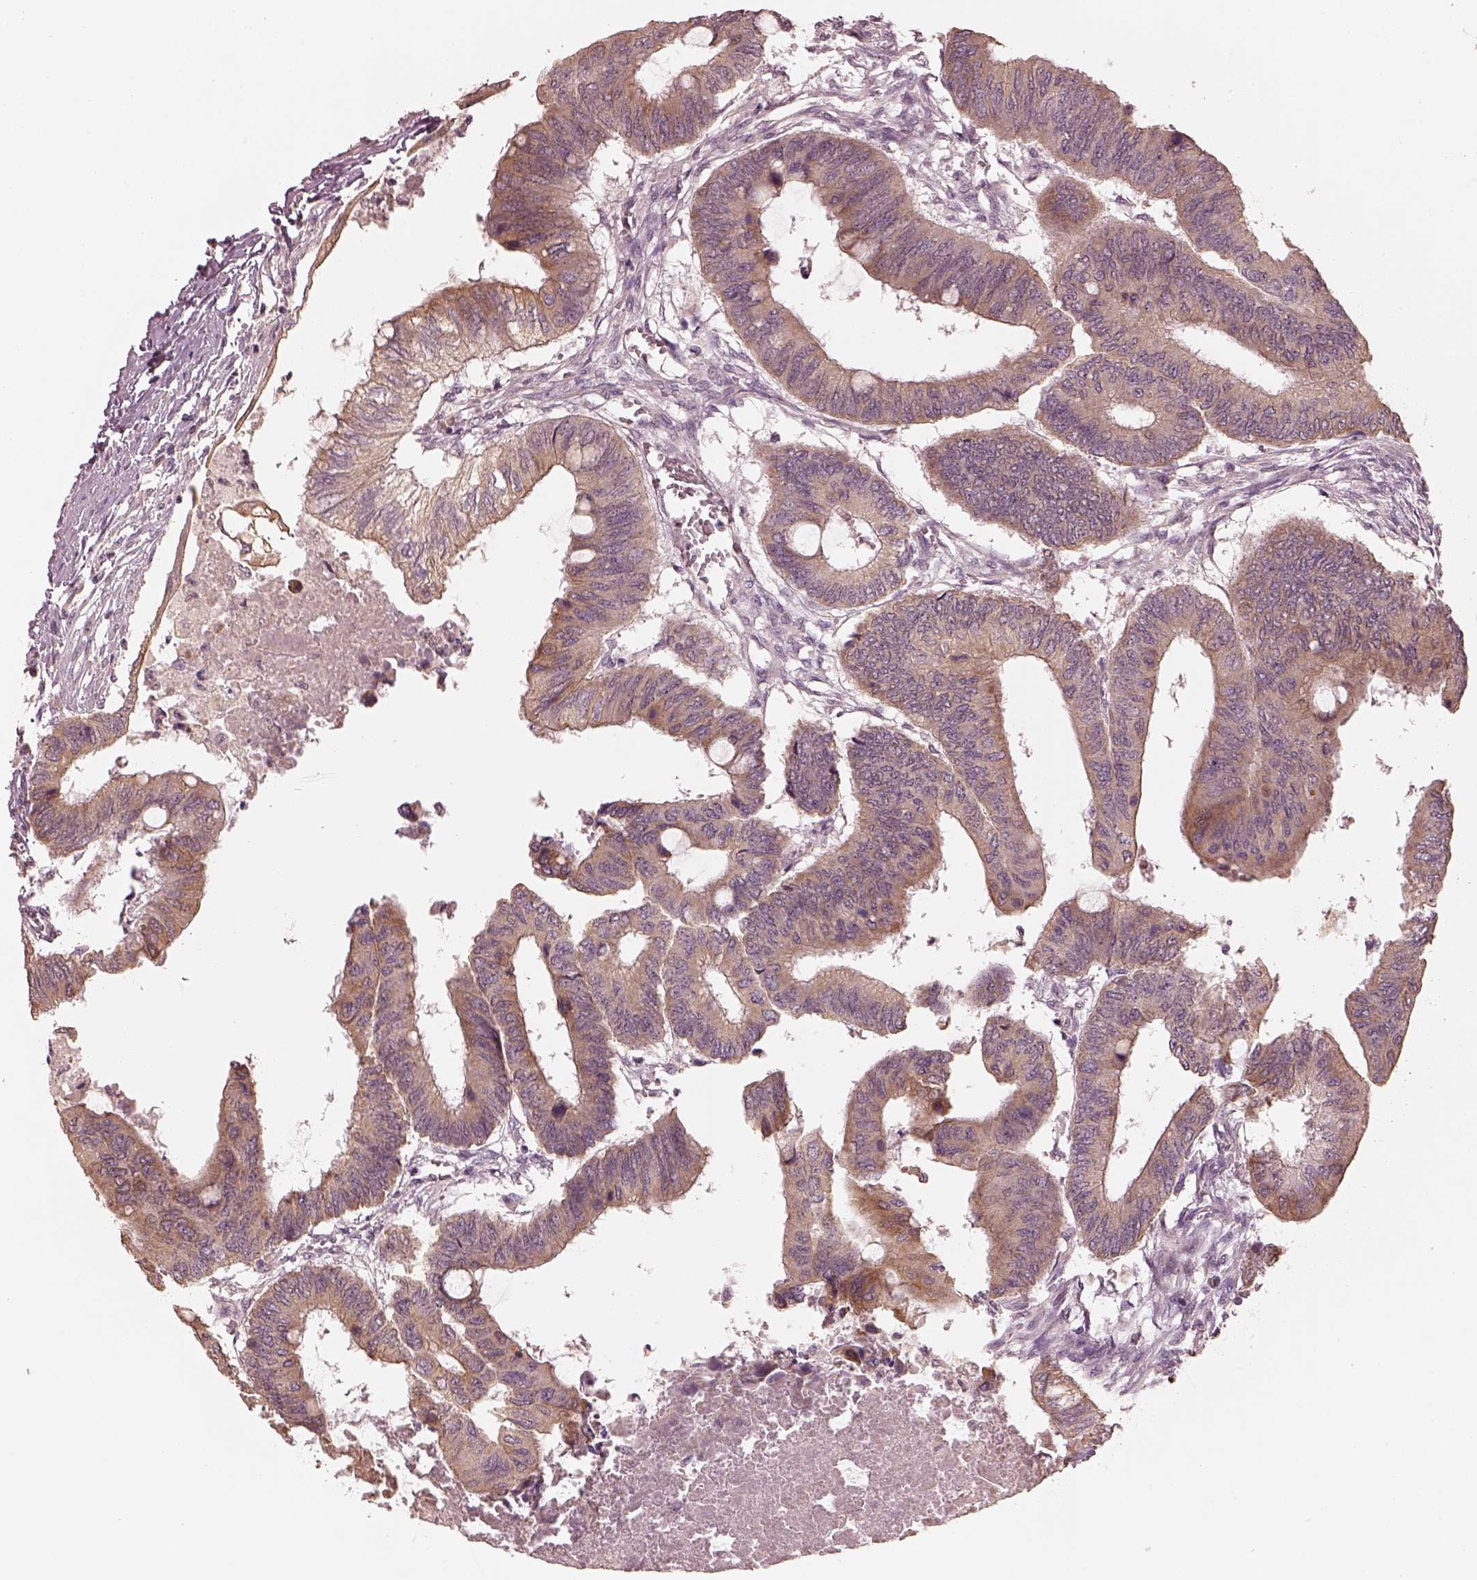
{"staining": {"intensity": "weak", "quantity": "25%-75%", "location": "cytoplasmic/membranous"}, "tissue": "colorectal cancer", "cell_type": "Tumor cells", "image_type": "cancer", "snomed": [{"axis": "morphology", "description": "Normal tissue, NOS"}, {"axis": "morphology", "description": "Adenocarcinoma, NOS"}, {"axis": "topography", "description": "Rectum"}, {"axis": "topography", "description": "Peripheral nerve tissue"}], "caption": "Brown immunohistochemical staining in colorectal cancer (adenocarcinoma) demonstrates weak cytoplasmic/membranous staining in approximately 25%-75% of tumor cells.", "gene": "SLC25A46", "patient": {"sex": "male", "age": 92}}